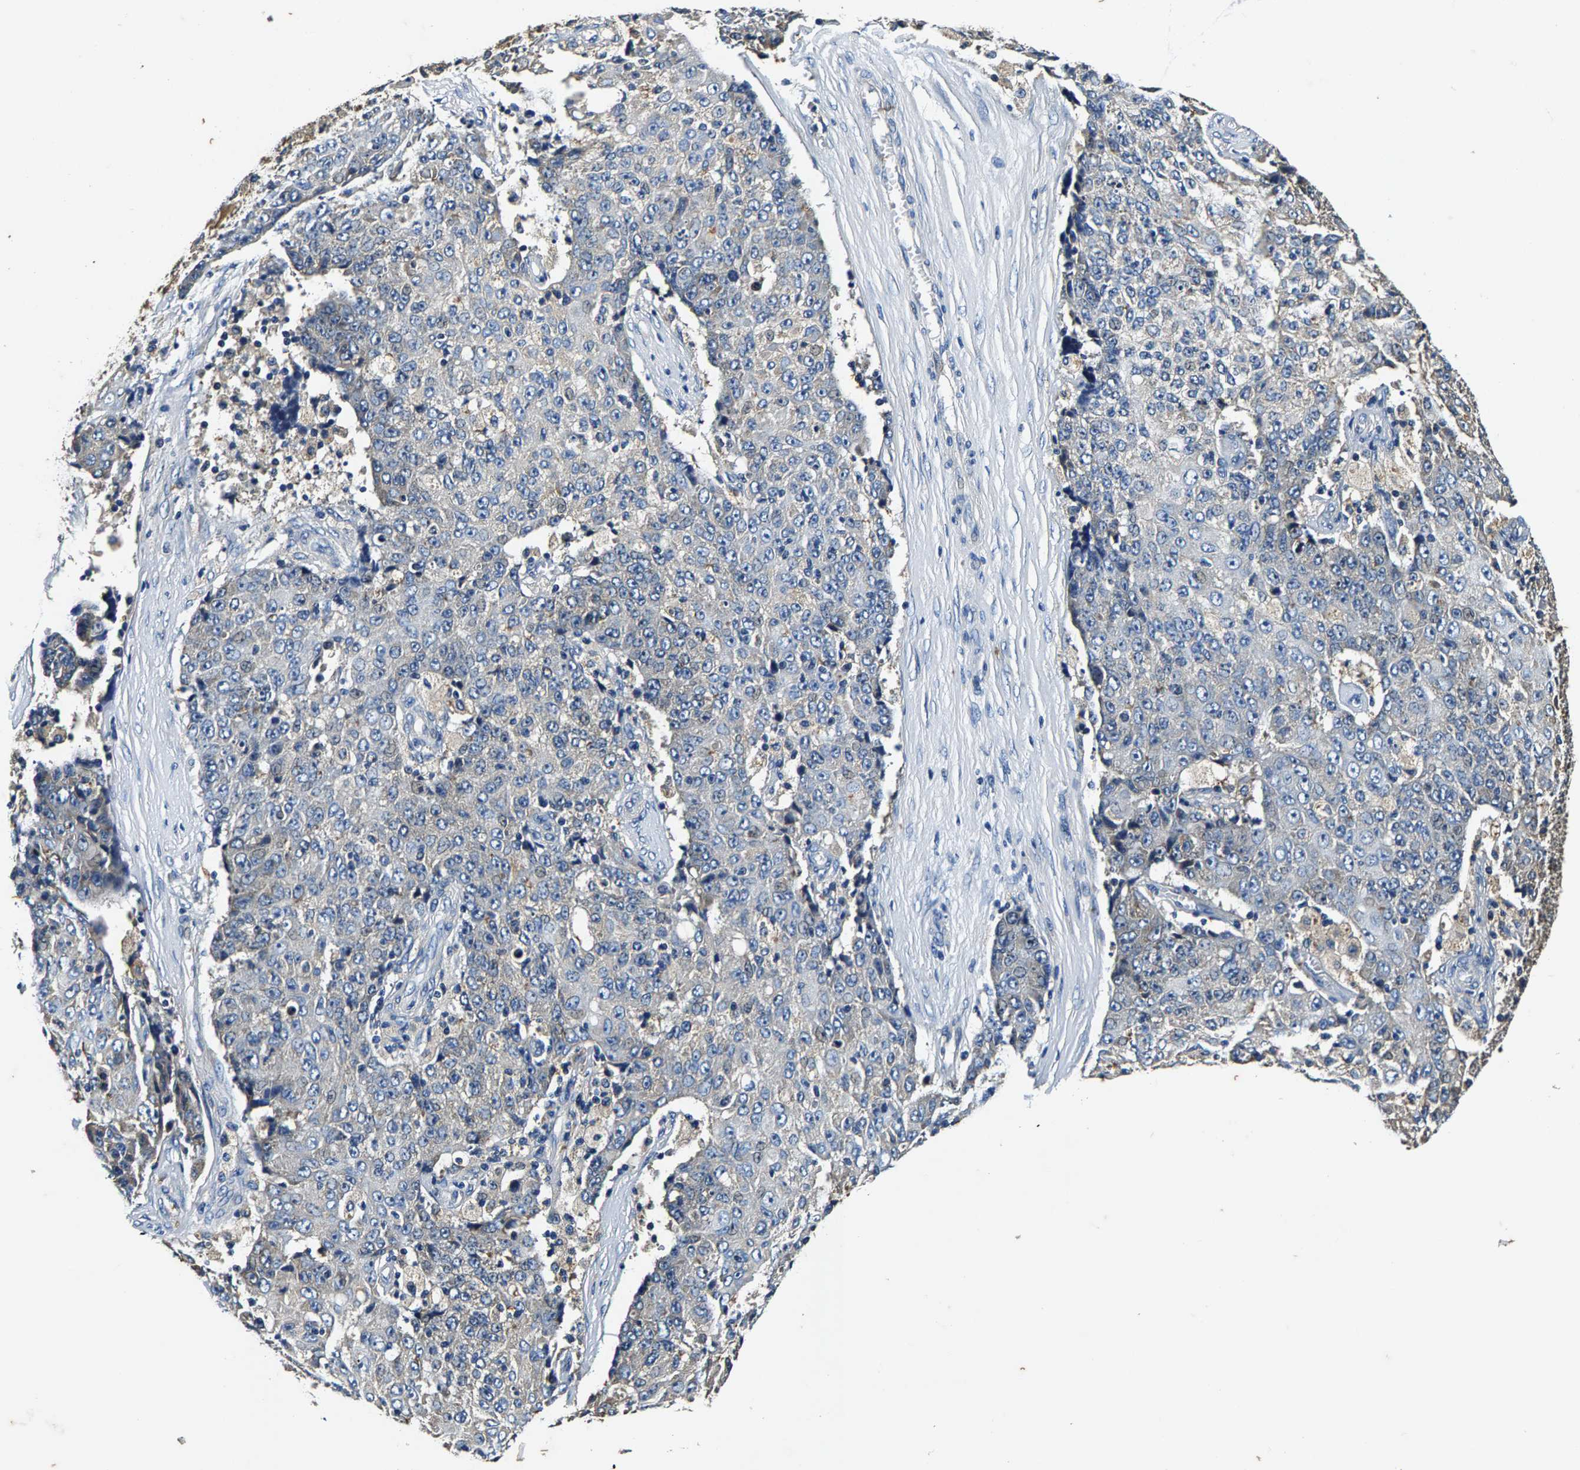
{"staining": {"intensity": "weak", "quantity": "<25%", "location": "cytoplasmic/membranous"}, "tissue": "ovarian cancer", "cell_type": "Tumor cells", "image_type": "cancer", "snomed": [{"axis": "morphology", "description": "Carcinoma, endometroid"}, {"axis": "topography", "description": "Ovary"}], "caption": "Histopathology image shows no protein positivity in tumor cells of ovarian endometroid carcinoma tissue.", "gene": "PI4KB", "patient": {"sex": "female", "age": 42}}